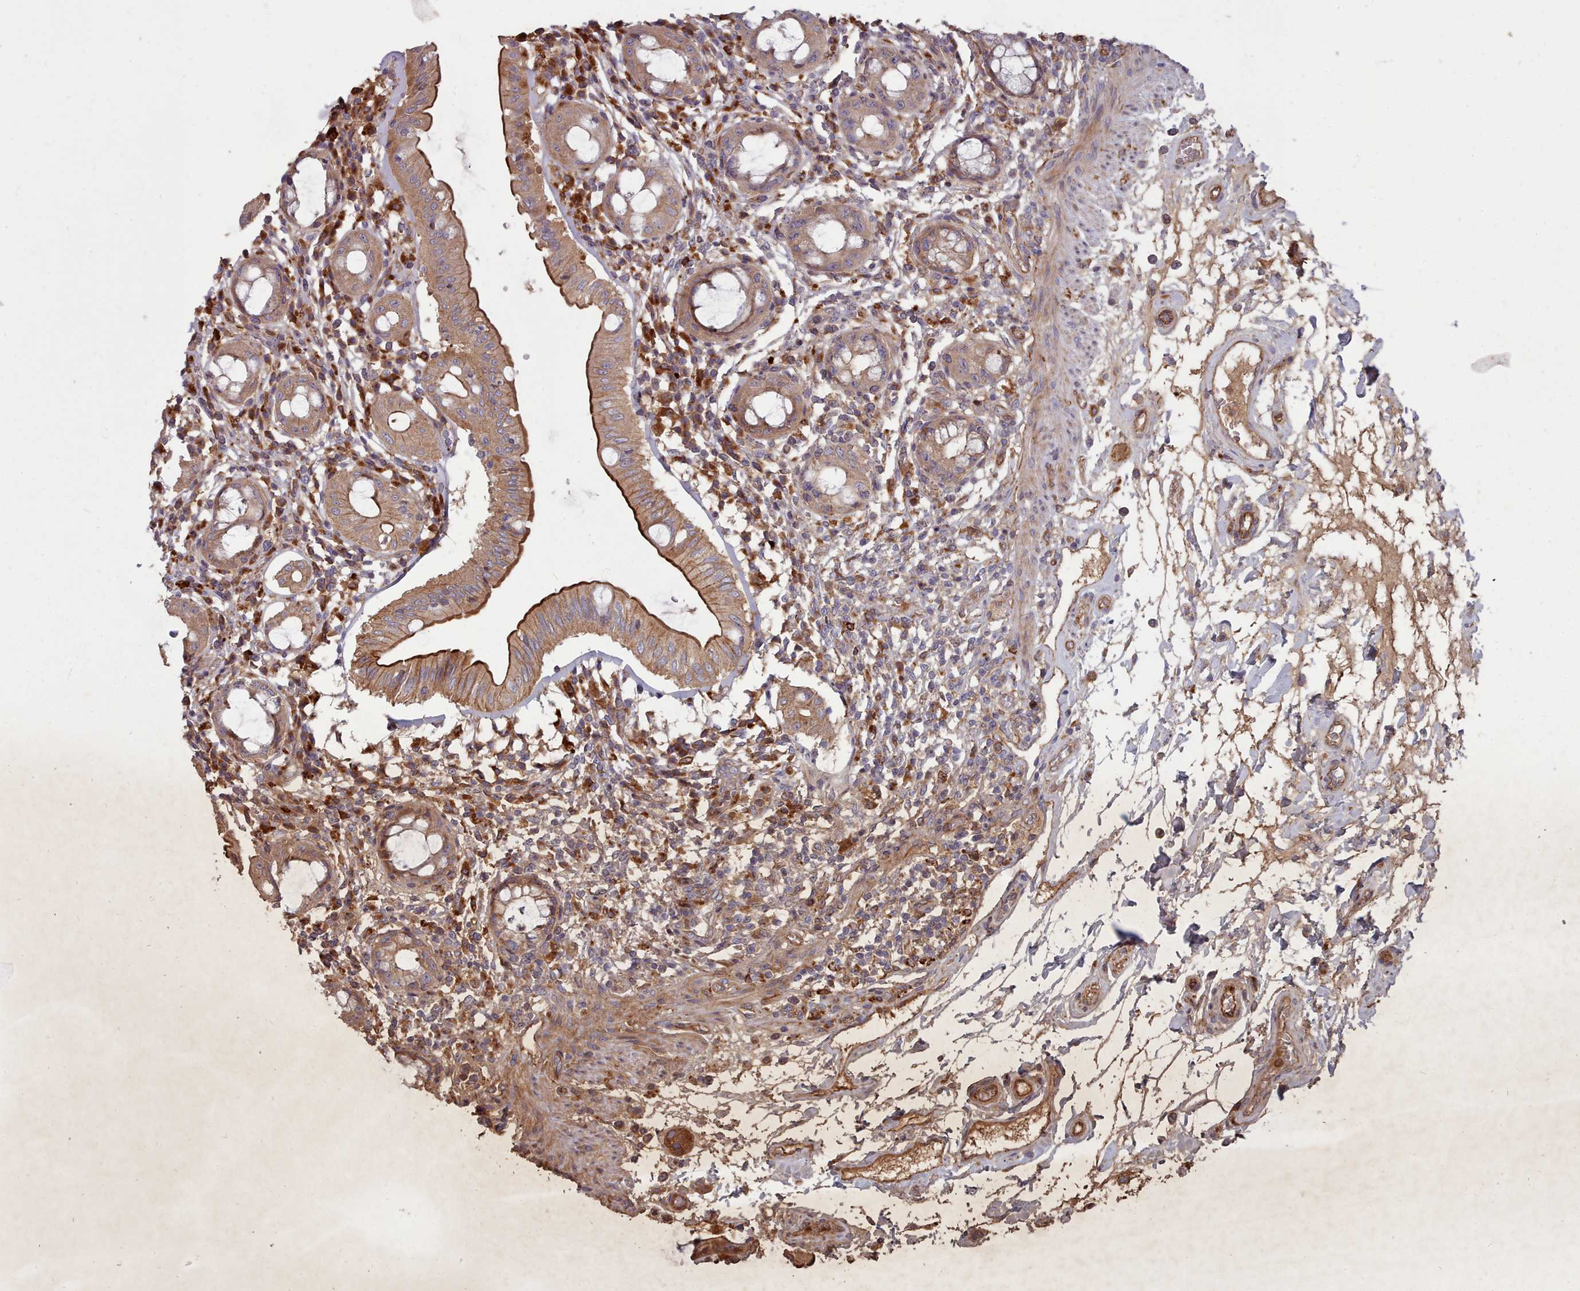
{"staining": {"intensity": "strong", "quantity": ">75%", "location": "cytoplasmic/membranous"}, "tissue": "rectum", "cell_type": "Glandular cells", "image_type": "normal", "snomed": [{"axis": "morphology", "description": "Normal tissue, NOS"}, {"axis": "topography", "description": "Rectum"}], "caption": "Protein expression analysis of unremarkable rectum shows strong cytoplasmic/membranous staining in about >75% of glandular cells. (brown staining indicates protein expression, while blue staining denotes nuclei).", "gene": "THSD7B", "patient": {"sex": "female", "age": 57}}